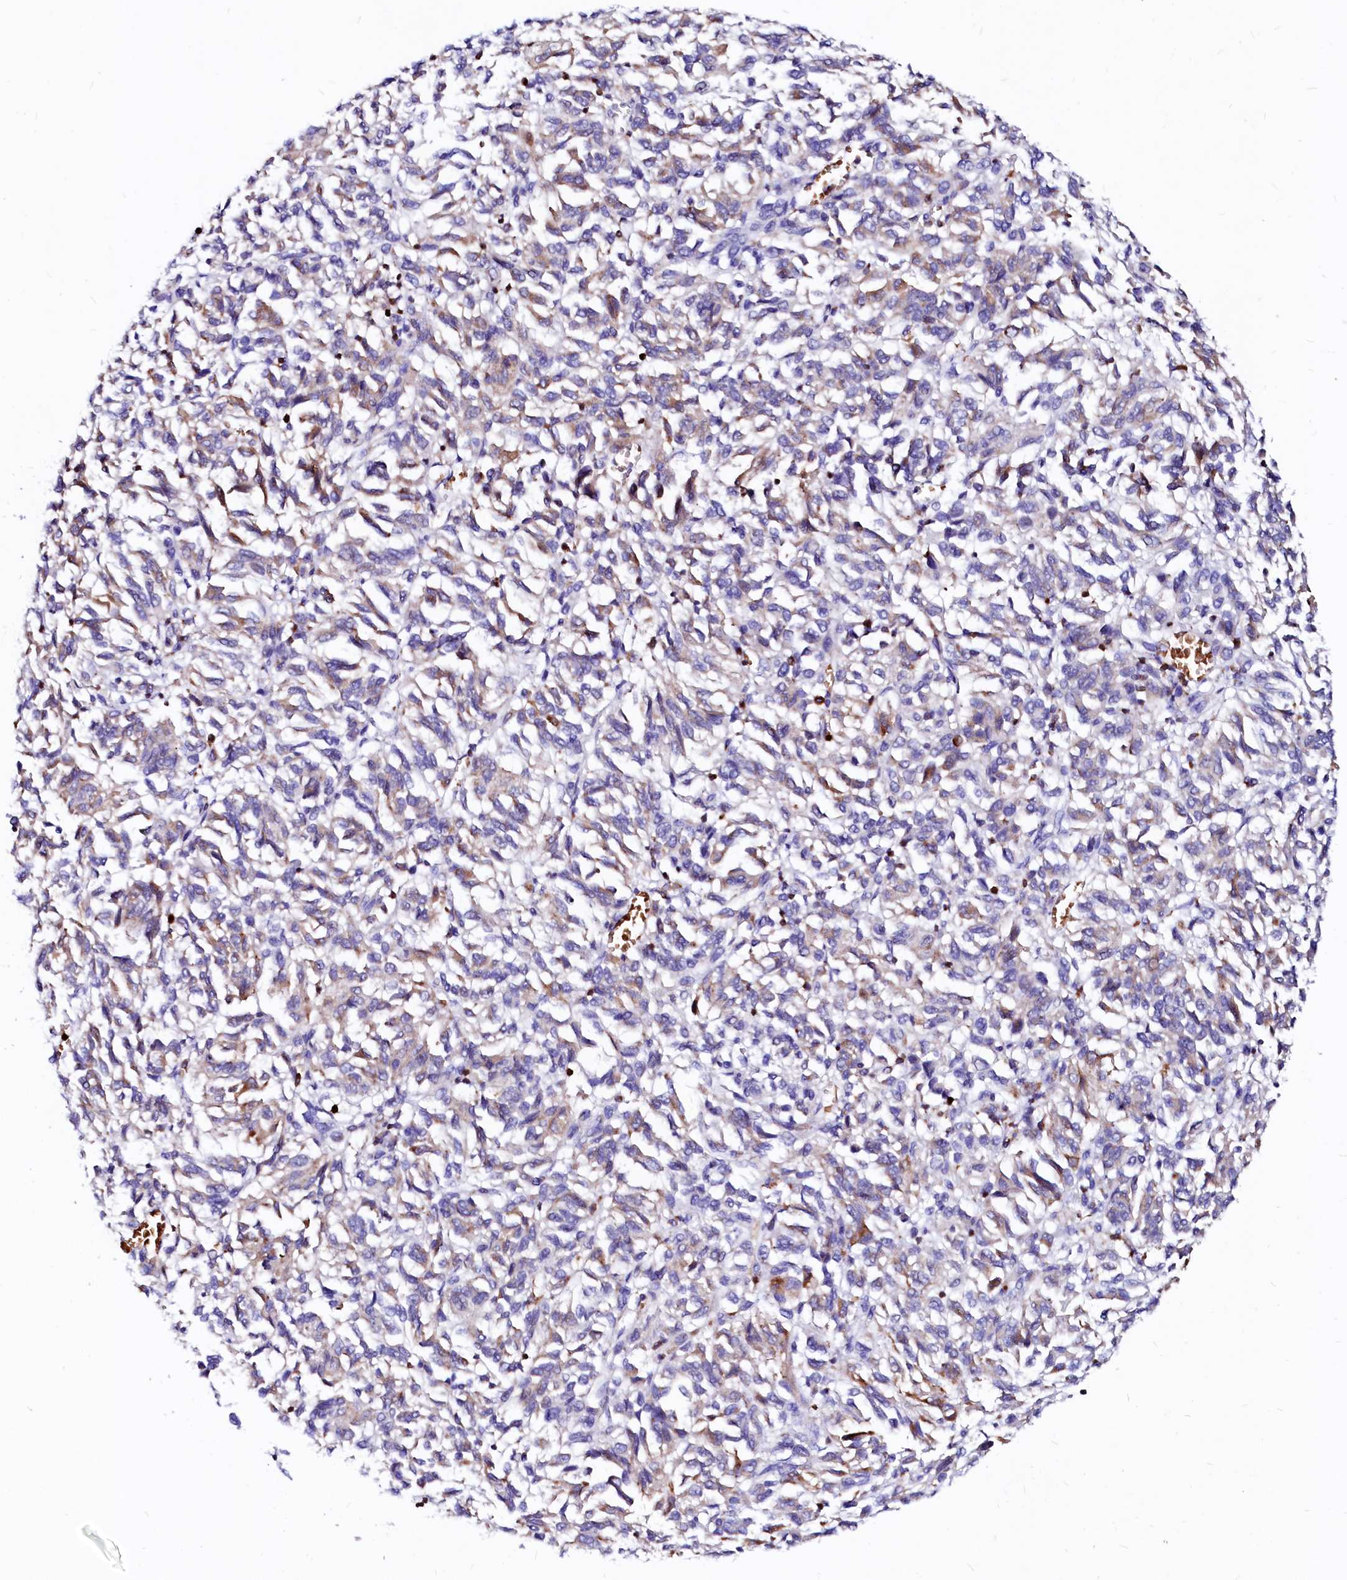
{"staining": {"intensity": "moderate", "quantity": "25%-75%", "location": "cytoplasmic/membranous"}, "tissue": "melanoma", "cell_type": "Tumor cells", "image_type": "cancer", "snomed": [{"axis": "morphology", "description": "Malignant melanoma, Metastatic site"}, {"axis": "topography", "description": "Lung"}], "caption": "Immunohistochemistry (DAB (3,3'-diaminobenzidine)) staining of human melanoma exhibits moderate cytoplasmic/membranous protein staining in approximately 25%-75% of tumor cells.", "gene": "RAB27A", "patient": {"sex": "male", "age": 64}}